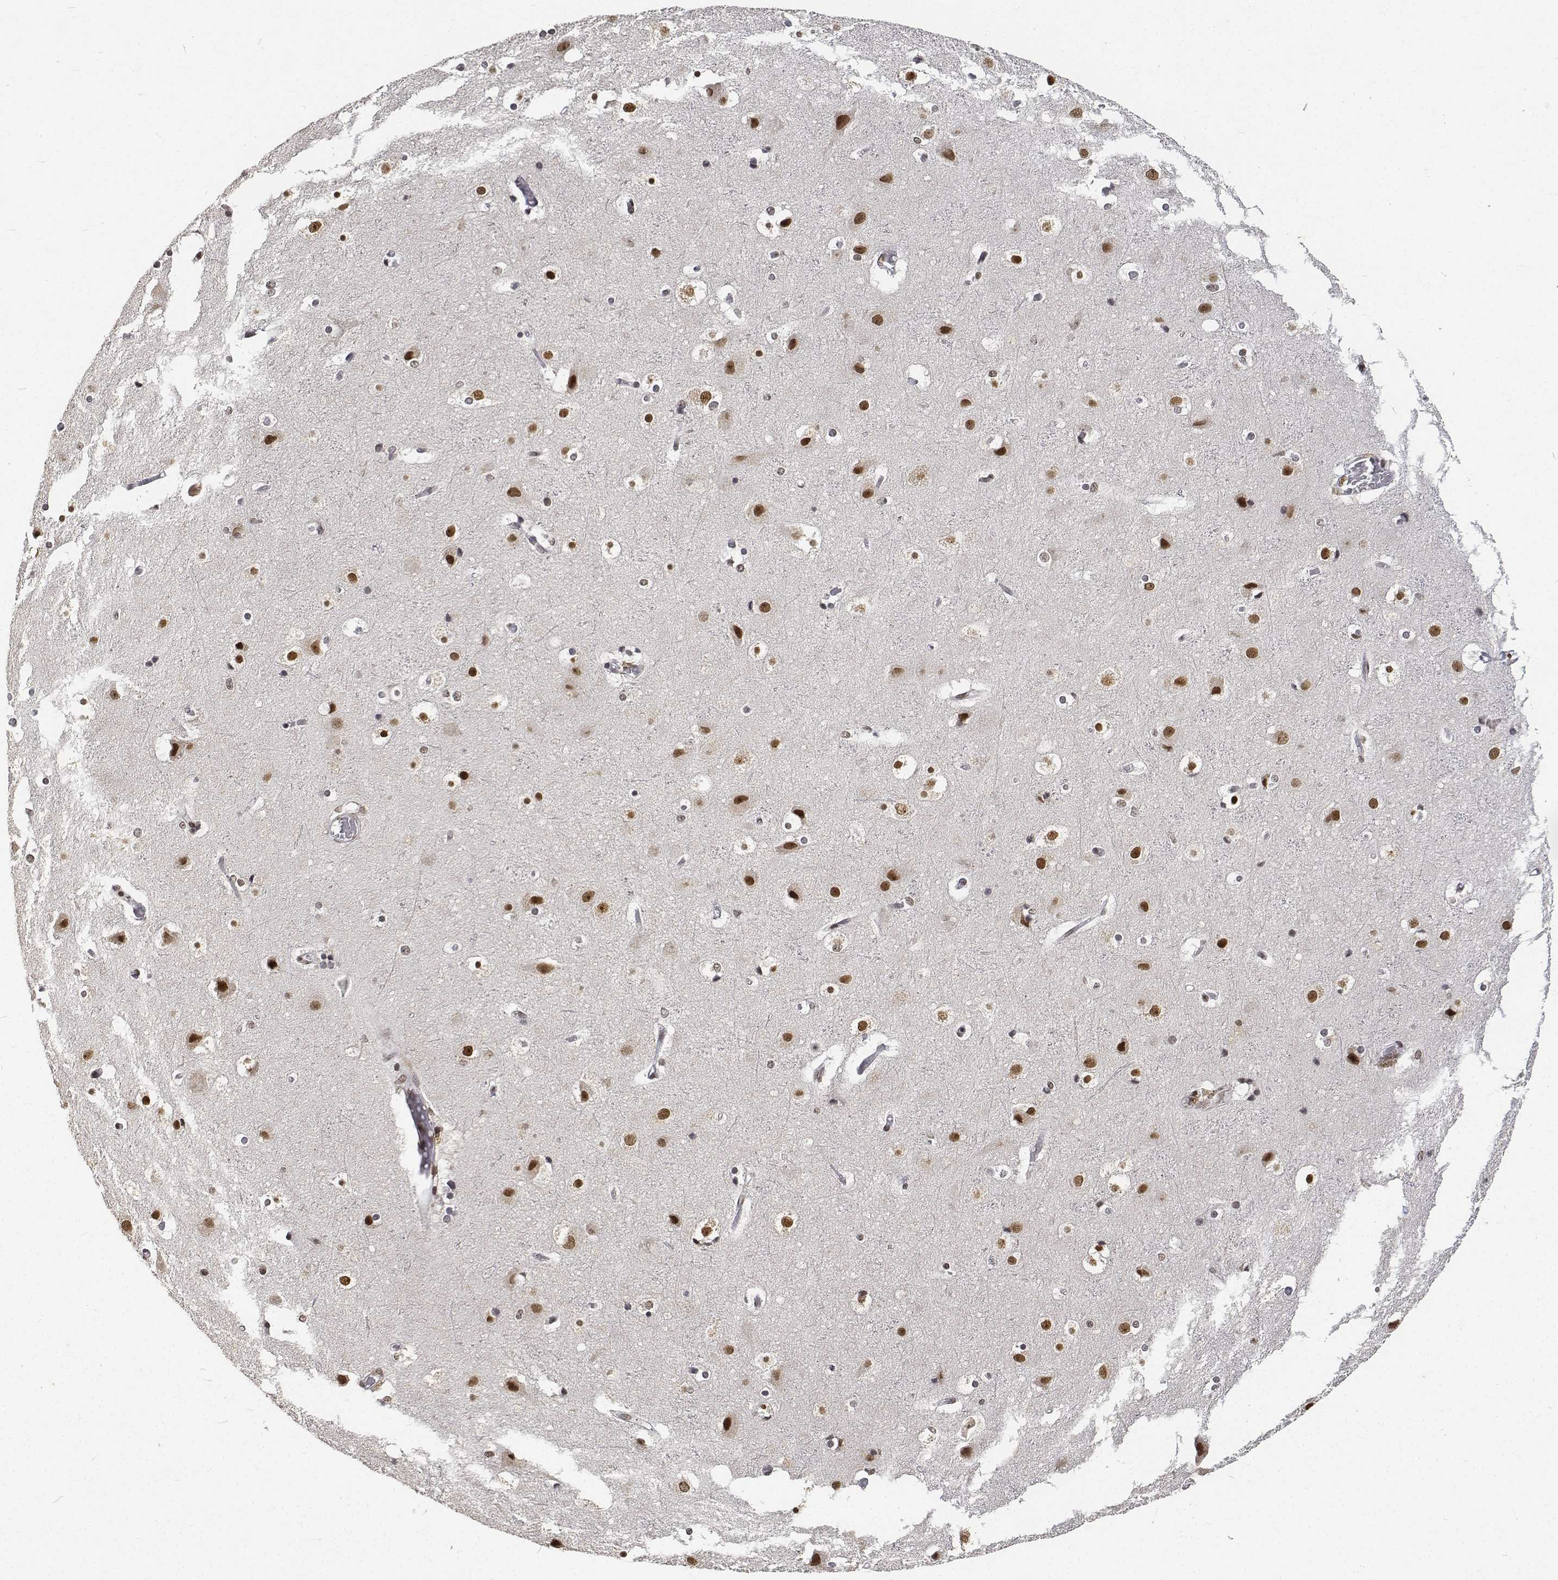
{"staining": {"intensity": "negative", "quantity": "none", "location": "none"}, "tissue": "cerebral cortex", "cell_type": "Endothelial cells", "image_type": "normal", "snomed": [{"axis": "morphology", "description": "Normal tissue, NOS"}, {"axis": "topography", "description": "Cerebral cortex"}], "caption": "This is a micrograph of immunohistochemistry (IHC) staining of unremarkable cerebral cortex, which shows no staining in endothelial cells.", "gene": "ATRX", "patient": {"sex": "female", "age": 52}}